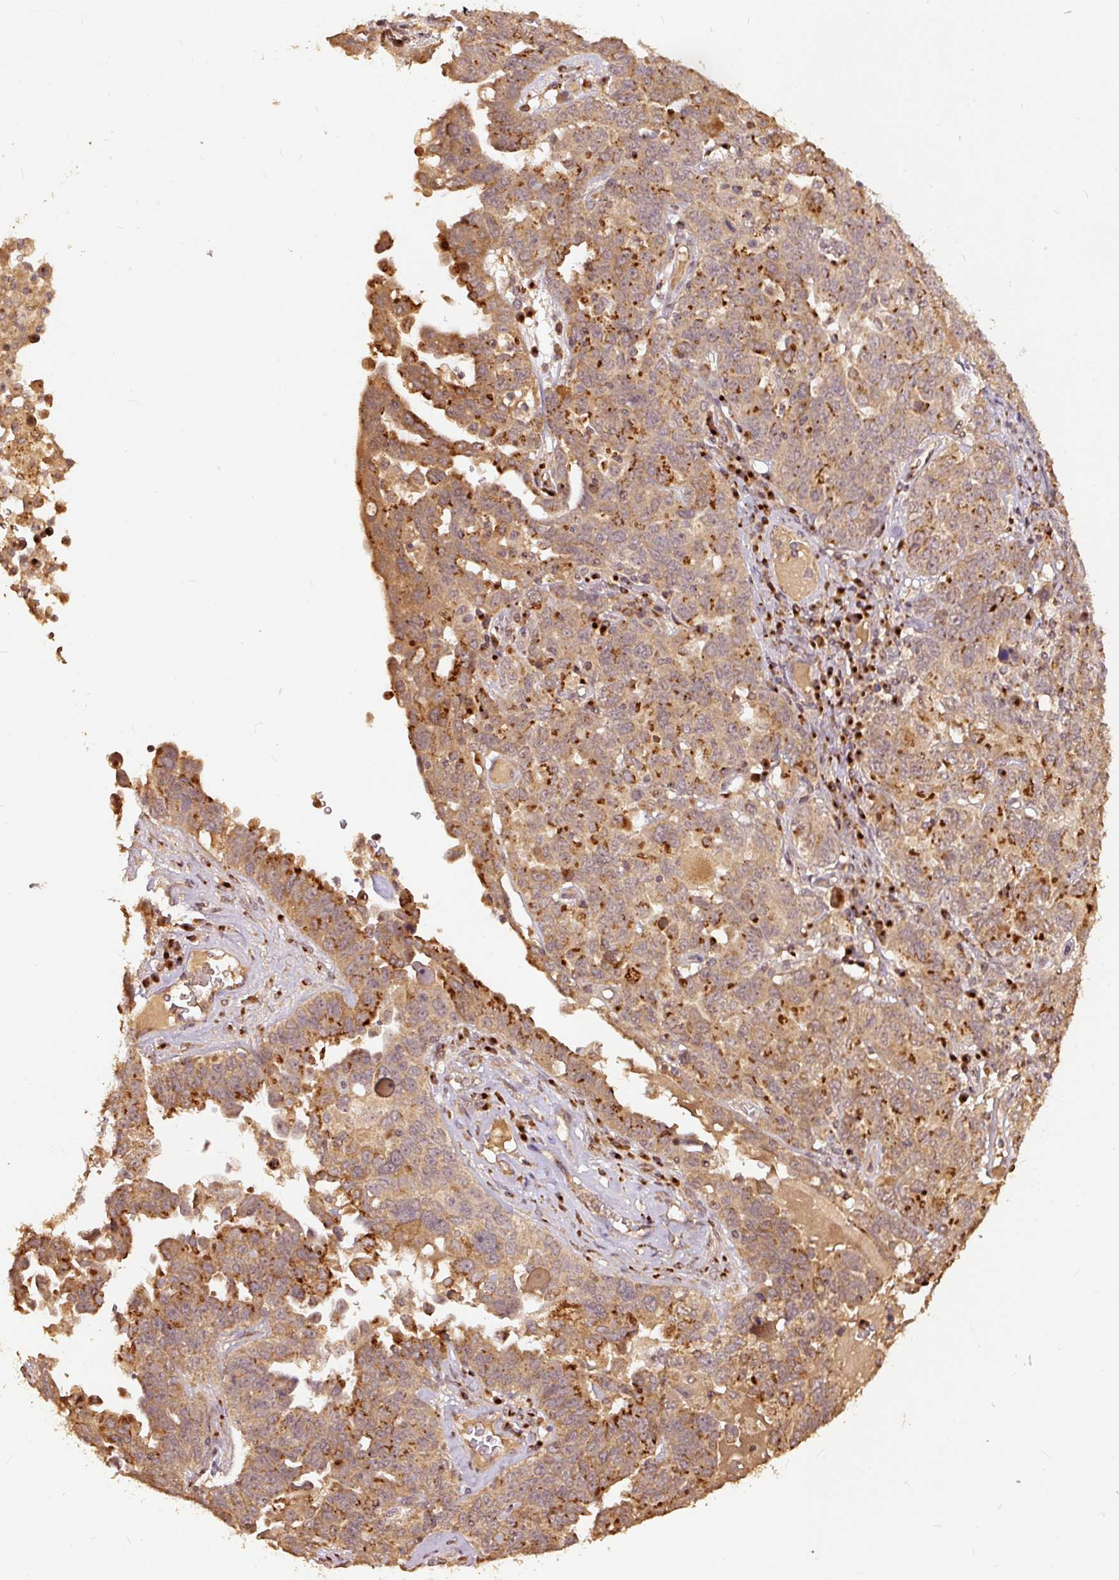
{"staining": {"intensity": "moderate", "quantity": ">75%", "location": "cytoplasmic/membranous"}, "tissue": "ovarian cancer", "cell_type": "Tumor cells", "image_type": "cancer", "snomed": [{"axis": "morphology", "description": "Carcinoma, endometroid"}, {"axis": "topography", "description": "Ovary"}], "caption": "This photomicrograph reveals ovarian cancer stained with IHC to label a protein in brown. The cytoplasmic/membranous of tumor cells show moderate positivity for the protein. Nuclei are counter-stained blue.", "gene": "FUT8", "patient": {"sex": "female", "age": 62}}